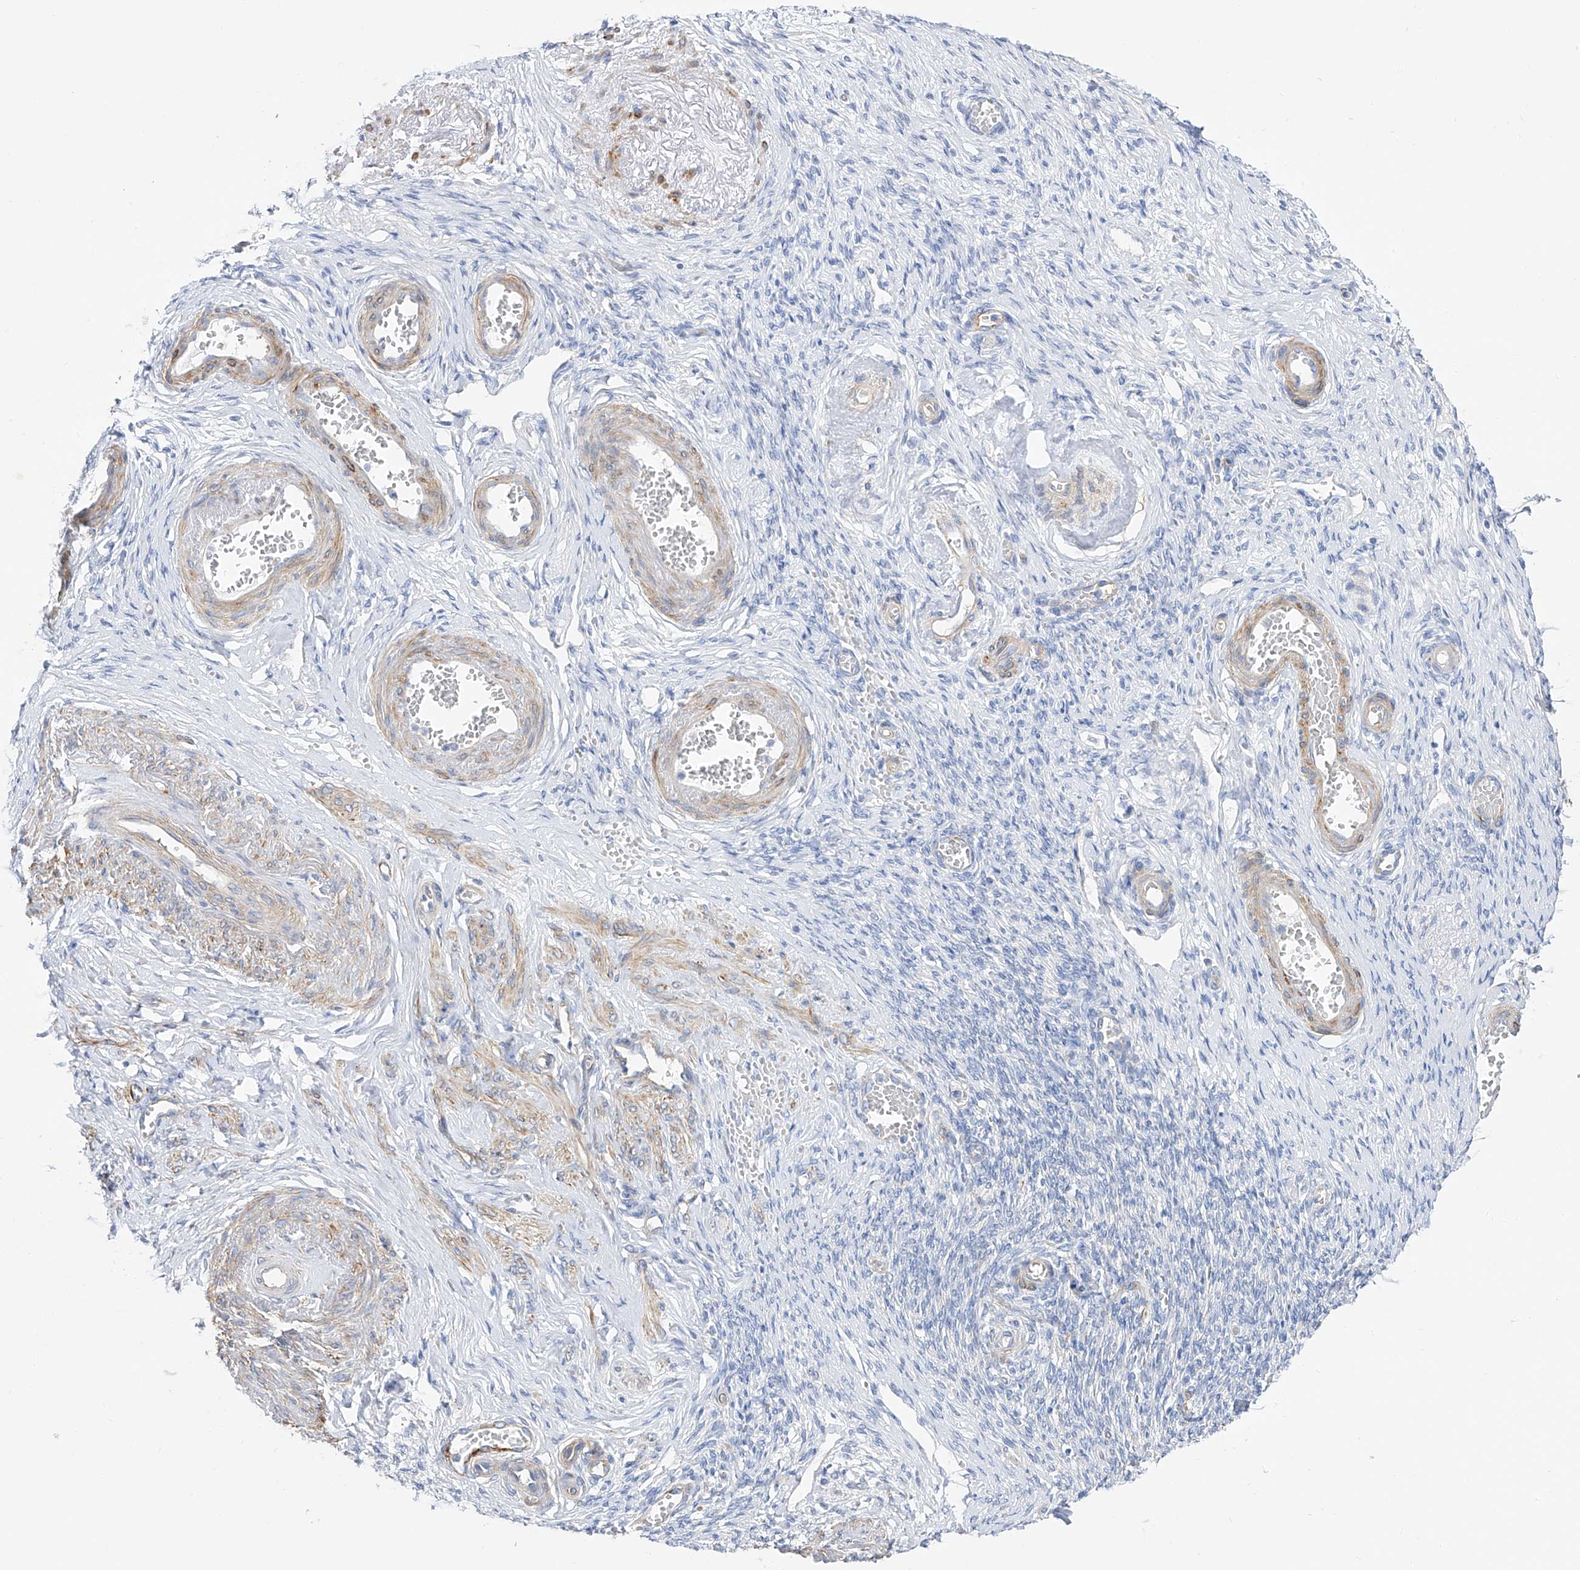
{"staining": {"intensity": "negative", "quantity": "none", "location": "none"}, "tissue": "adipose tissue", "cell_type": "Adipocytes", "image_type": "normal", "snomed": [{"axis": "morphology", "description": "Normal tissue, NOS"}, {"axis": "topography", "description": "Vascular tissue"}, {"axis": "topography", "description": "Fallopian tube"}, {"axis": "topography", "description": "Ovary"}], "caption": "High power microscopy micrograph of an IHC photomicrograph of unremarkable adipose tissue, revealing no significant positivity in adipocytes.", "gene": "LCA5", "patient": {"sex": "female", "age": 67}}